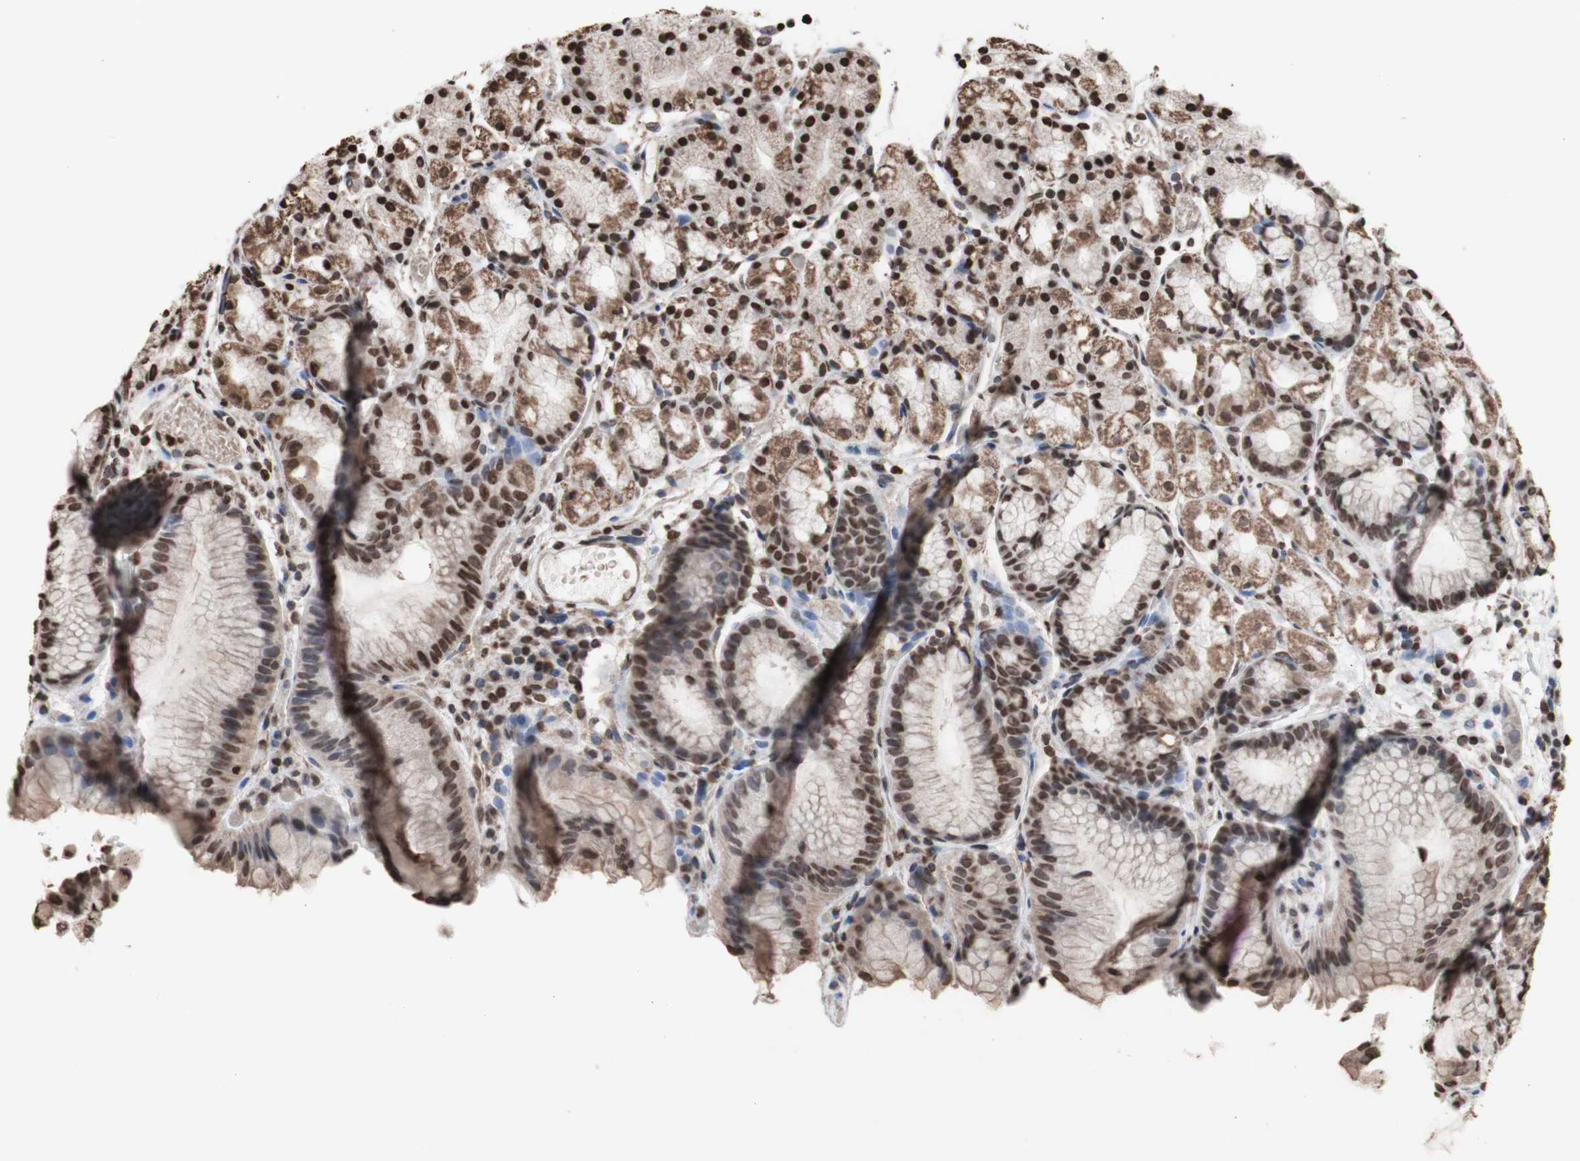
{"staining": {"intensity": "strong", "quantity": ">75%", "location": "cytoplasmic/membranous,nuclear"}, "tissue": "stomach", "cell_type": "Glandular cells", "image_type": "normal", "snomed": [{"axis": "morphology", "description": "Normal tissue, NOS"}, {"axis": "topography", "description": "Stomach, upper"}], "caption": "Strong cytoplasmic/membranous,nuclear expression is appreciated in approximately >75% of glandular cells in normal stomach. (DAB (3,3'-diaminobenzidine) IHC, brown staining for protein, blue staining for nuclei).", "gene": "SNAI2", "patient": {"sex": "male", "age": 72}}